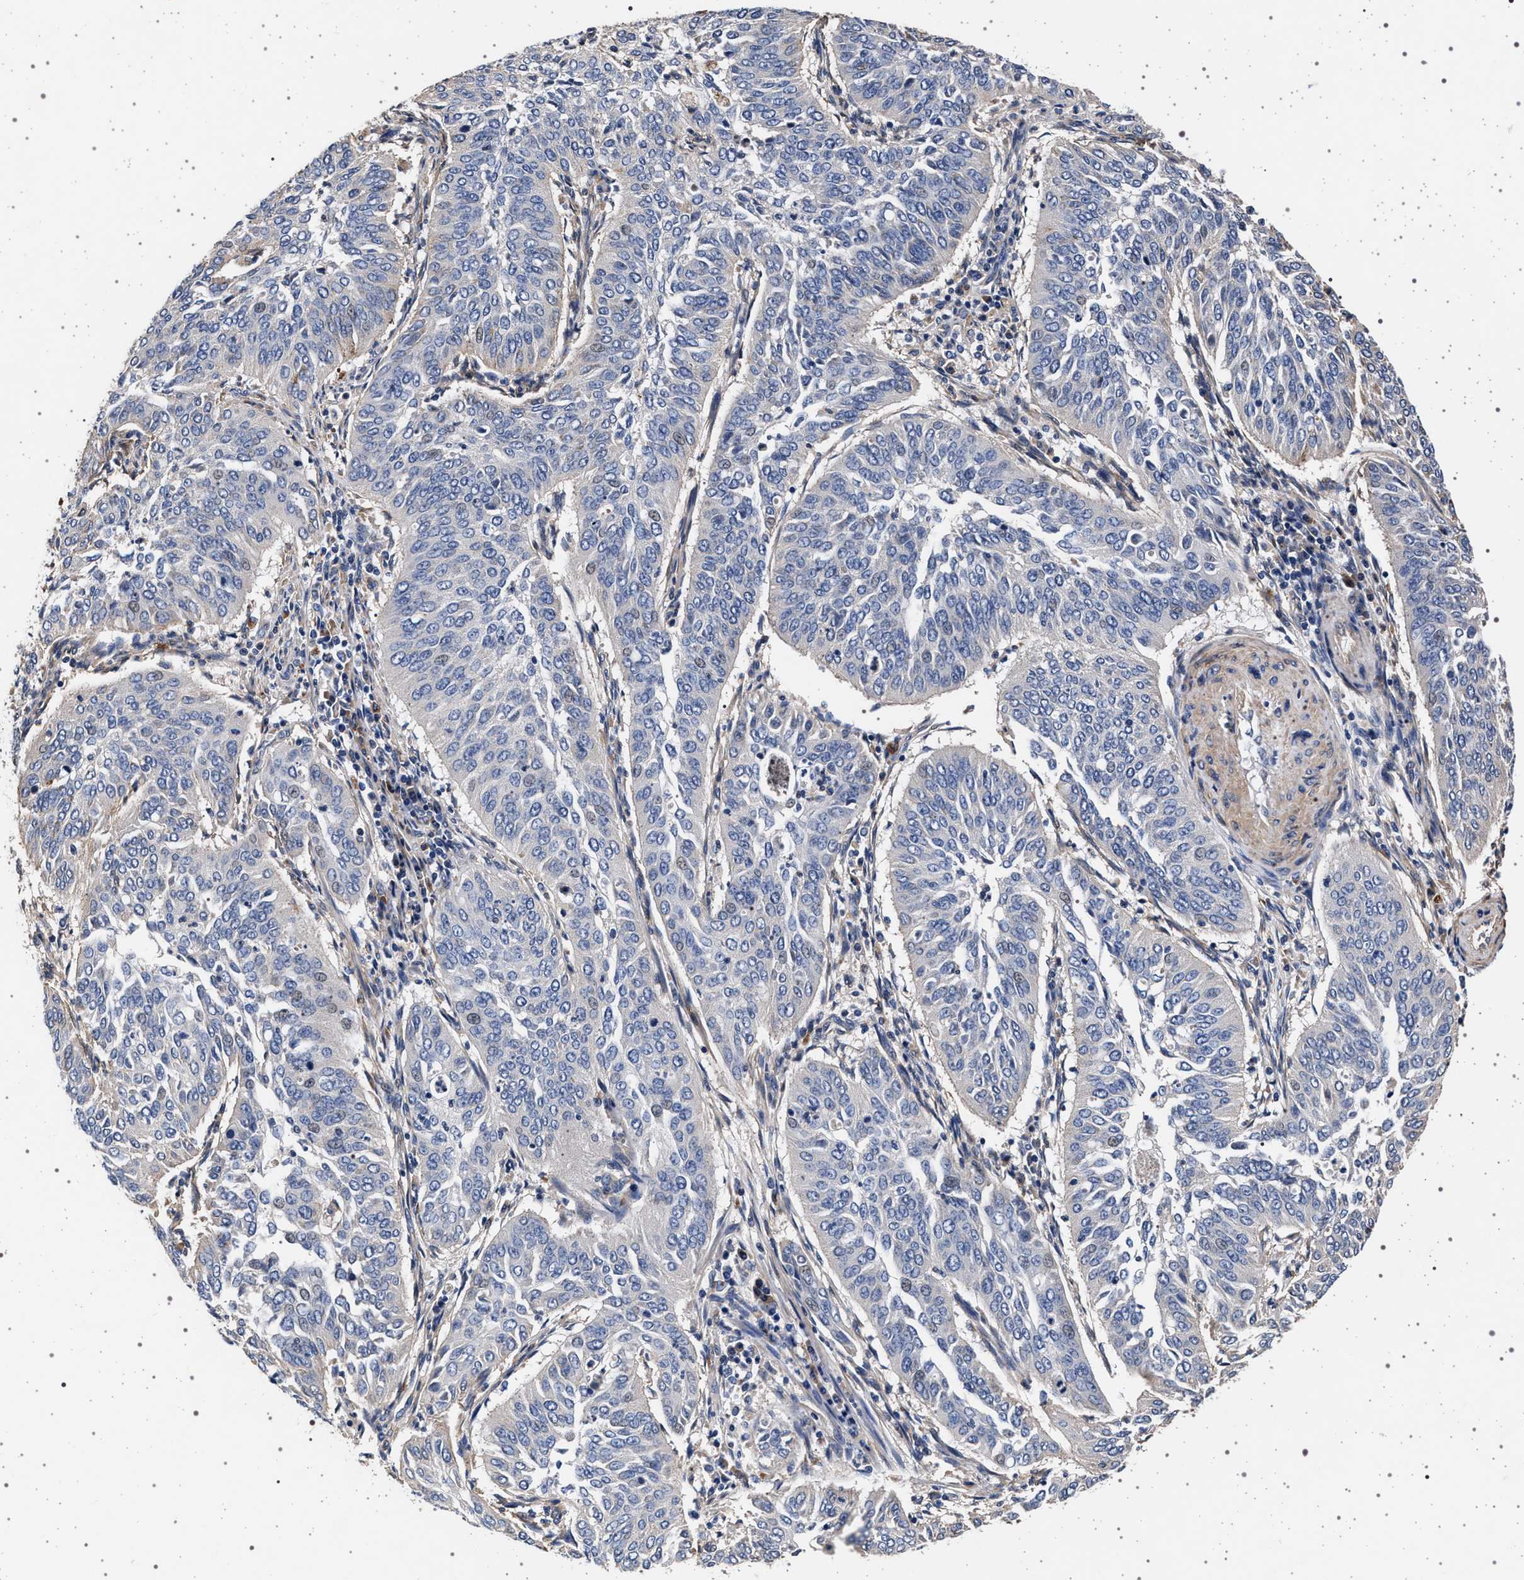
{"staining": {"intensity": "negative", "quantity": "none", "location": "none"}, "tissue": "cervical cancer", "cell_type": "Tumor cells", "image_type": "cancer", "snomed": [{"axis": "morphology", "description": "Normal tissue, NOS"}, {"axis": "morphology", "description": "Squamous cell carcinoma, NOS"}, {"axis": "topography", "description": "Cervix"}], "caption": "The micrograph reveals no staining of tumor cells in cervical squamous cell carcinoma. (Immunohistochemistry (ihc), brightfield microscopy, high magnification).", "gene": "KCNK6", "patient": {"sex": "female", "age": 39}}